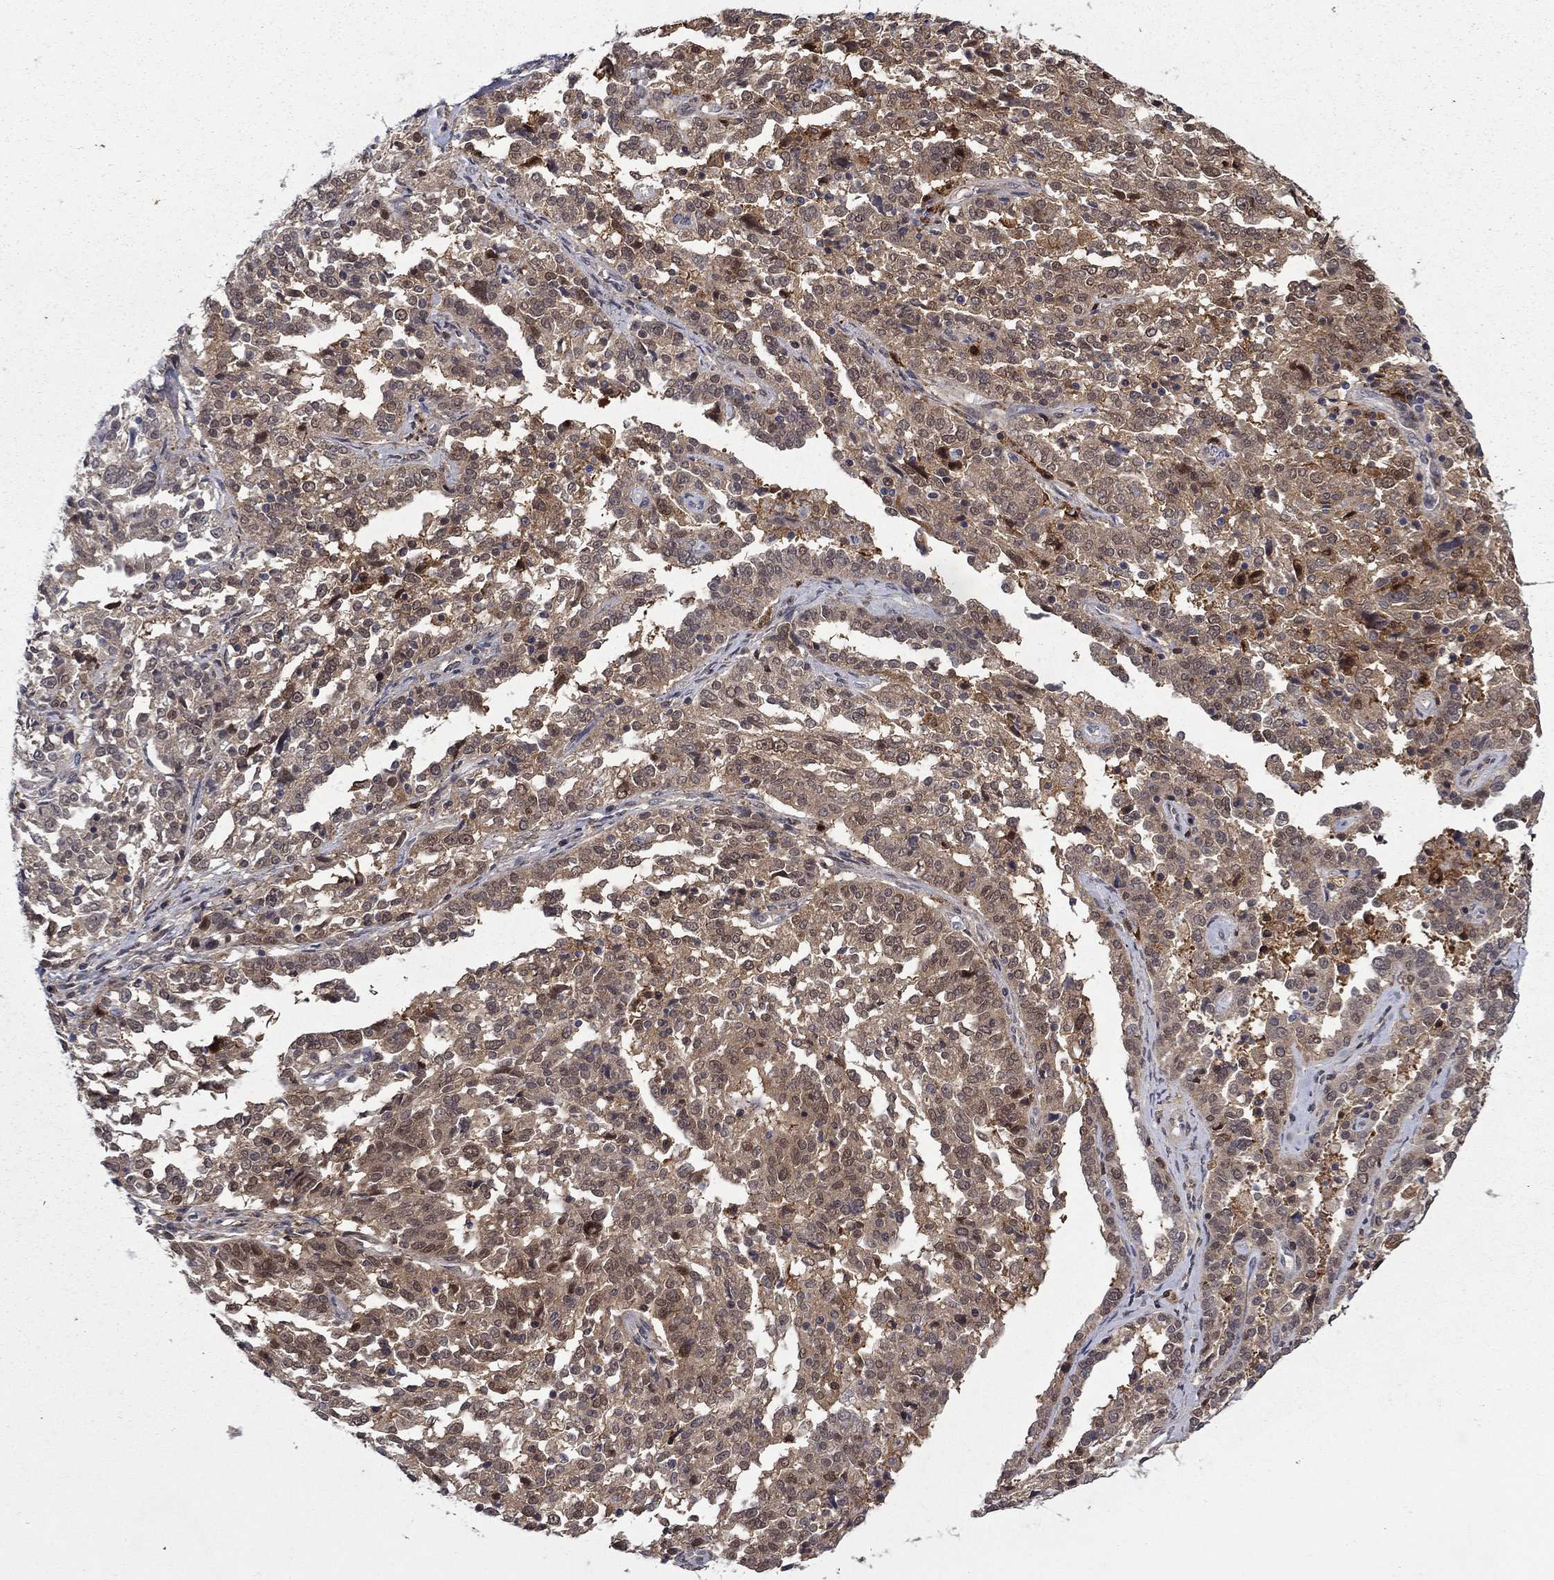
{"staining": {"intensity": "moderate", "quantity": ">75%", "location": "cytoplasmic/membranous"}, "tissue": "ovarian cancer", "cell_type": "Tumor cells", "image_type": "cancer", "snomed": [{"axis": "morphology", "description": "Cystadenocarcinoma, serous, NOS"}, {"axis": "topography", "description": "Ovary"}], "caption": "Protein positivity by immunohistochemistry displays moderate cytoplasmic/membranous staining in about >75% of tumor cells in serous cystadenocarcinoma (ovarian). (IHC, brightfield microscopy, high magnification).", "gene": "CBR1", "patient": {"sex": "female", "age": 67}}